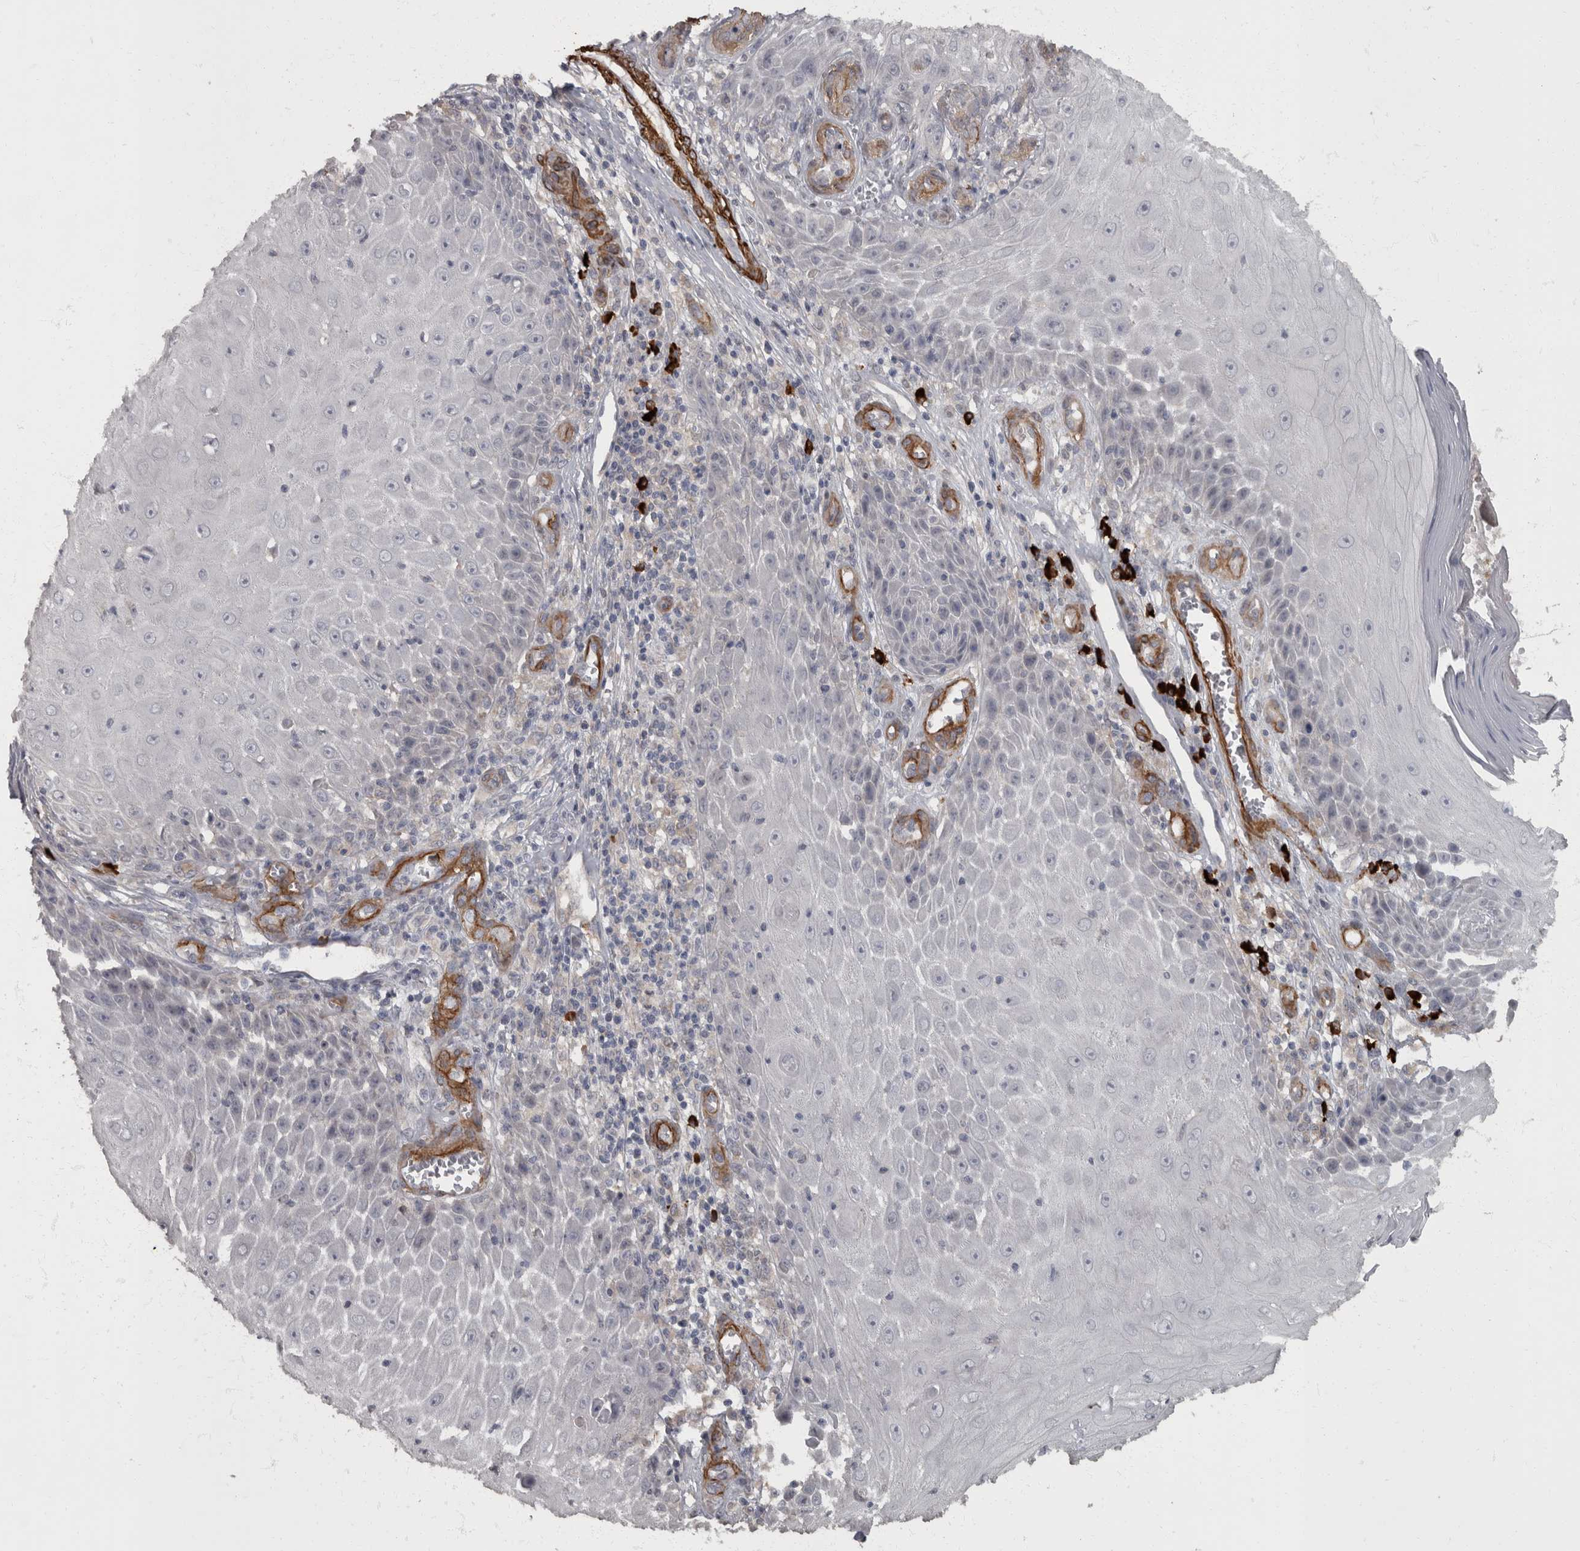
{"staining": {"intensity": "negative", "quantity": "none", "location": "none"}, "tissue": "skin cancer", "cell_type": "Tumor cells", "image_type": "cancer", "snomed": [{"axis": "morphology", "description": "Squamous cell carcinoma, NOS"}, {"axis": "topography", "description": "Skin"}], "caption": "IHC histopathology image of squamous cell carcinoma (skin) stained for a protein (brown), which demonstrates no staining in tumor cells.", "gene": "MASTL", "patient": {"sex": "female", "age": 73}}